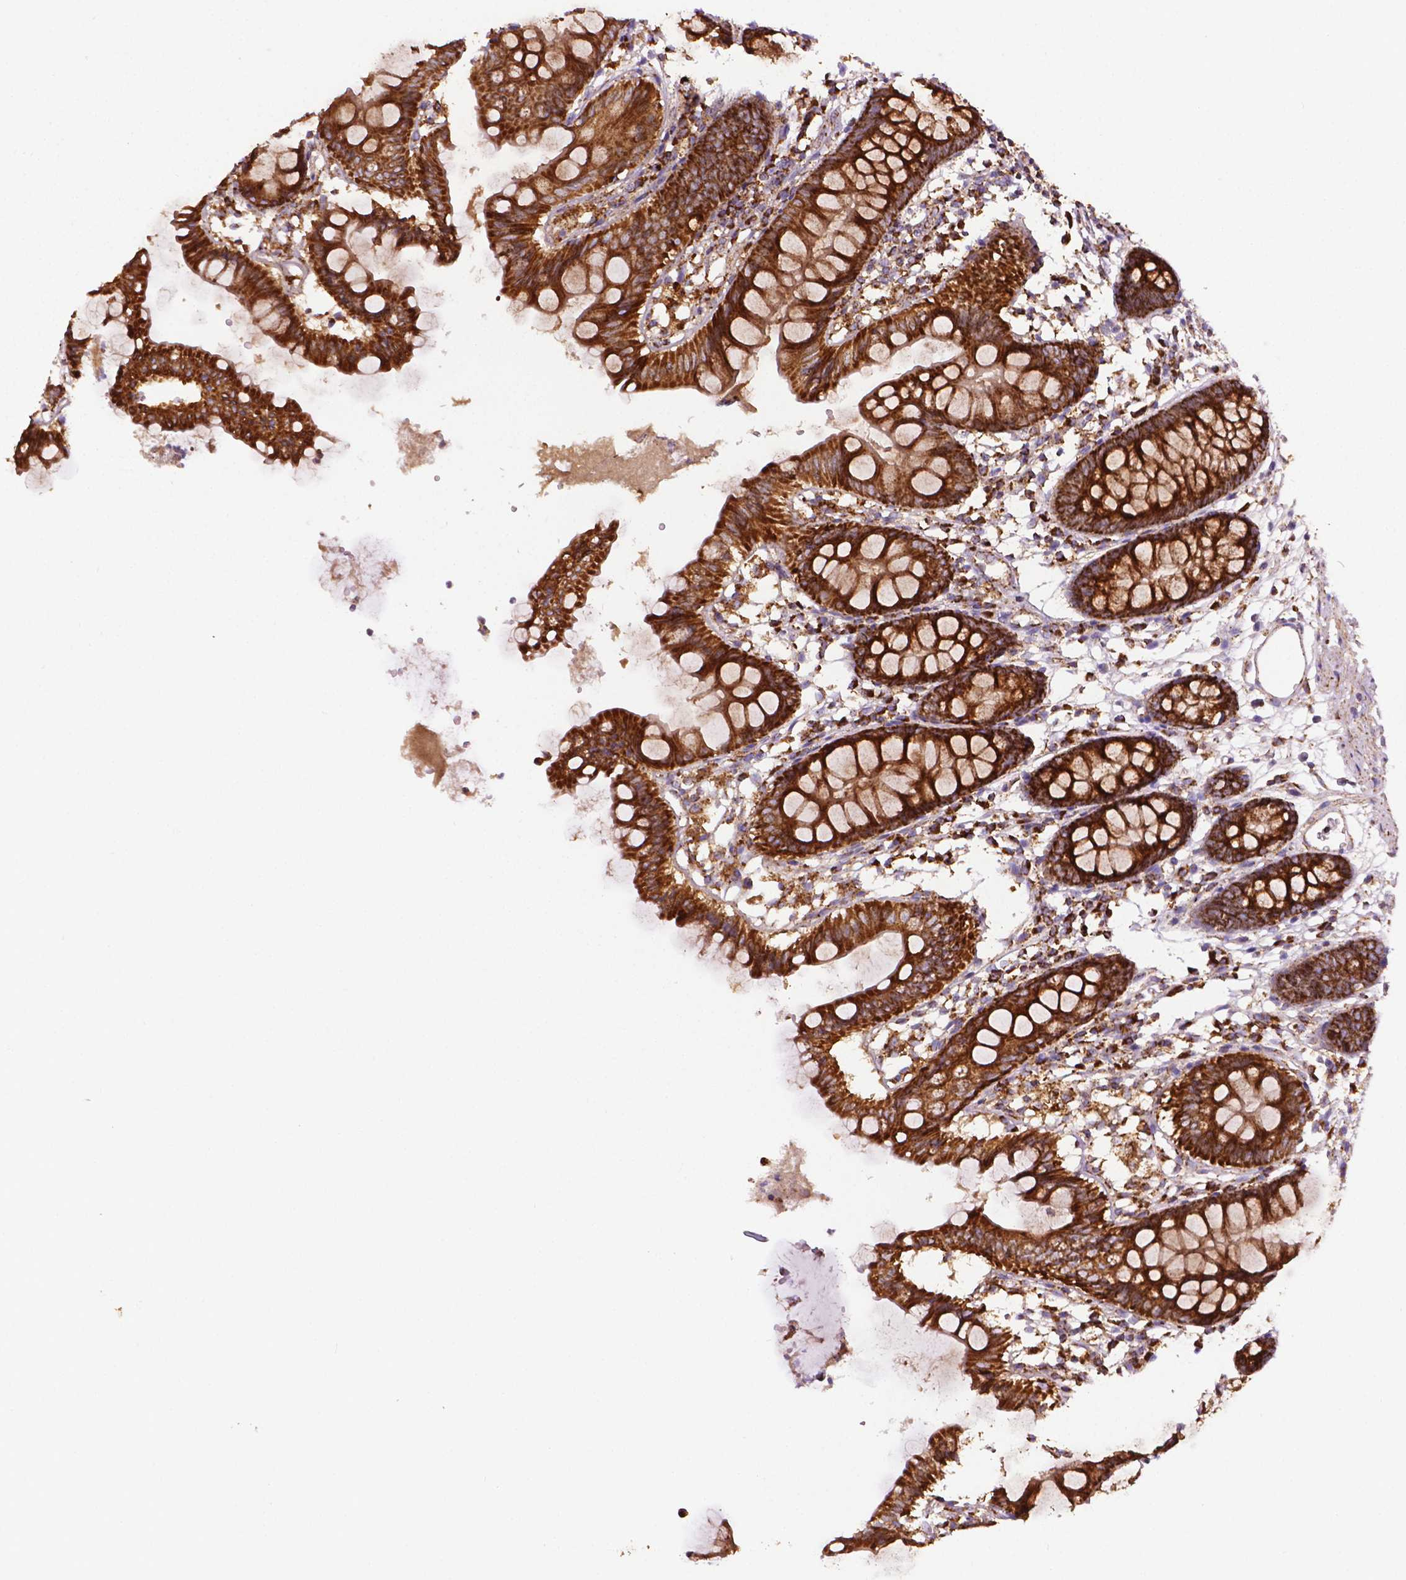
{"staining": {"intensity": "strong", "quantity": ">75%", "location": "cytoplasmic/membranous"}, "tissue": "colon", "cell_type": "Endothelial cells", "image_type": "normal", "snomed": [{"axis": "morphology", "description": "Normal tissue, NOS"}, {"axis": "topography", "description": "Colon"}], "caption": "High-power microscopy captured an immunohistochemistry (IHC) image of normal colon, revealing strong cytoplasmic/membranous staining in about >75% of endothelial cells.", "gene": "ILVBL", "patient": {"sex": "female", "age": 84}}